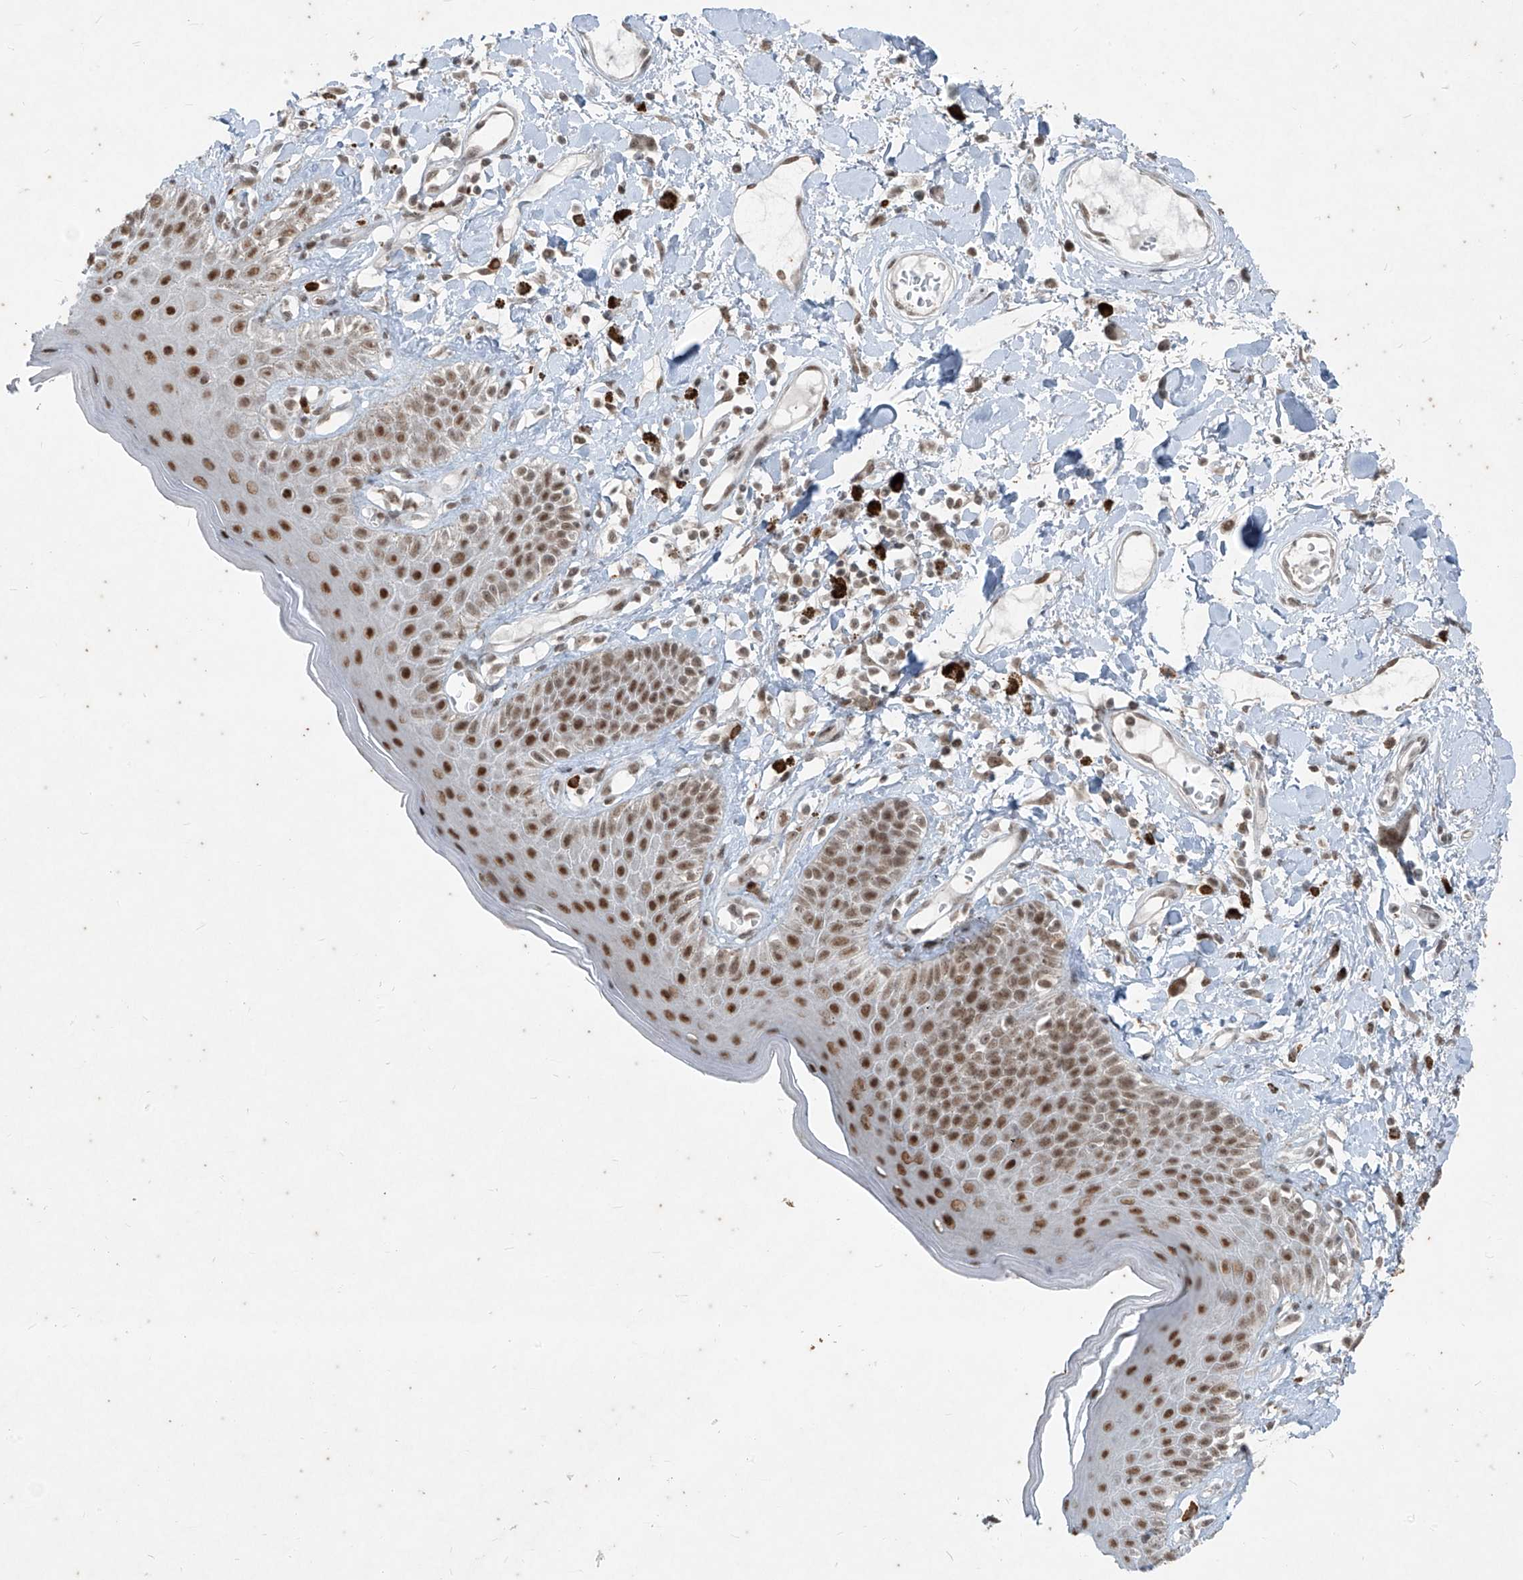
{"staining": {"intensity": "moderate", "quantity": ">75%", "location": "nuclear"}, "tissue": "skin", "cell_type": "Epidermal cells", "image_type": "normal", "snomed": [{"axis": "morphology", "description": "Normal tissue, NOS"}, {"axis": "topography", "description": "Anal"}], "caption": "Immunohistochemical staining of normal human skin shows medium levels of moderate nuclear positivity in about >75% of epidermal cells.", "gene": "ZNF354B", "patient": {"sex": "female", "age": 78}}